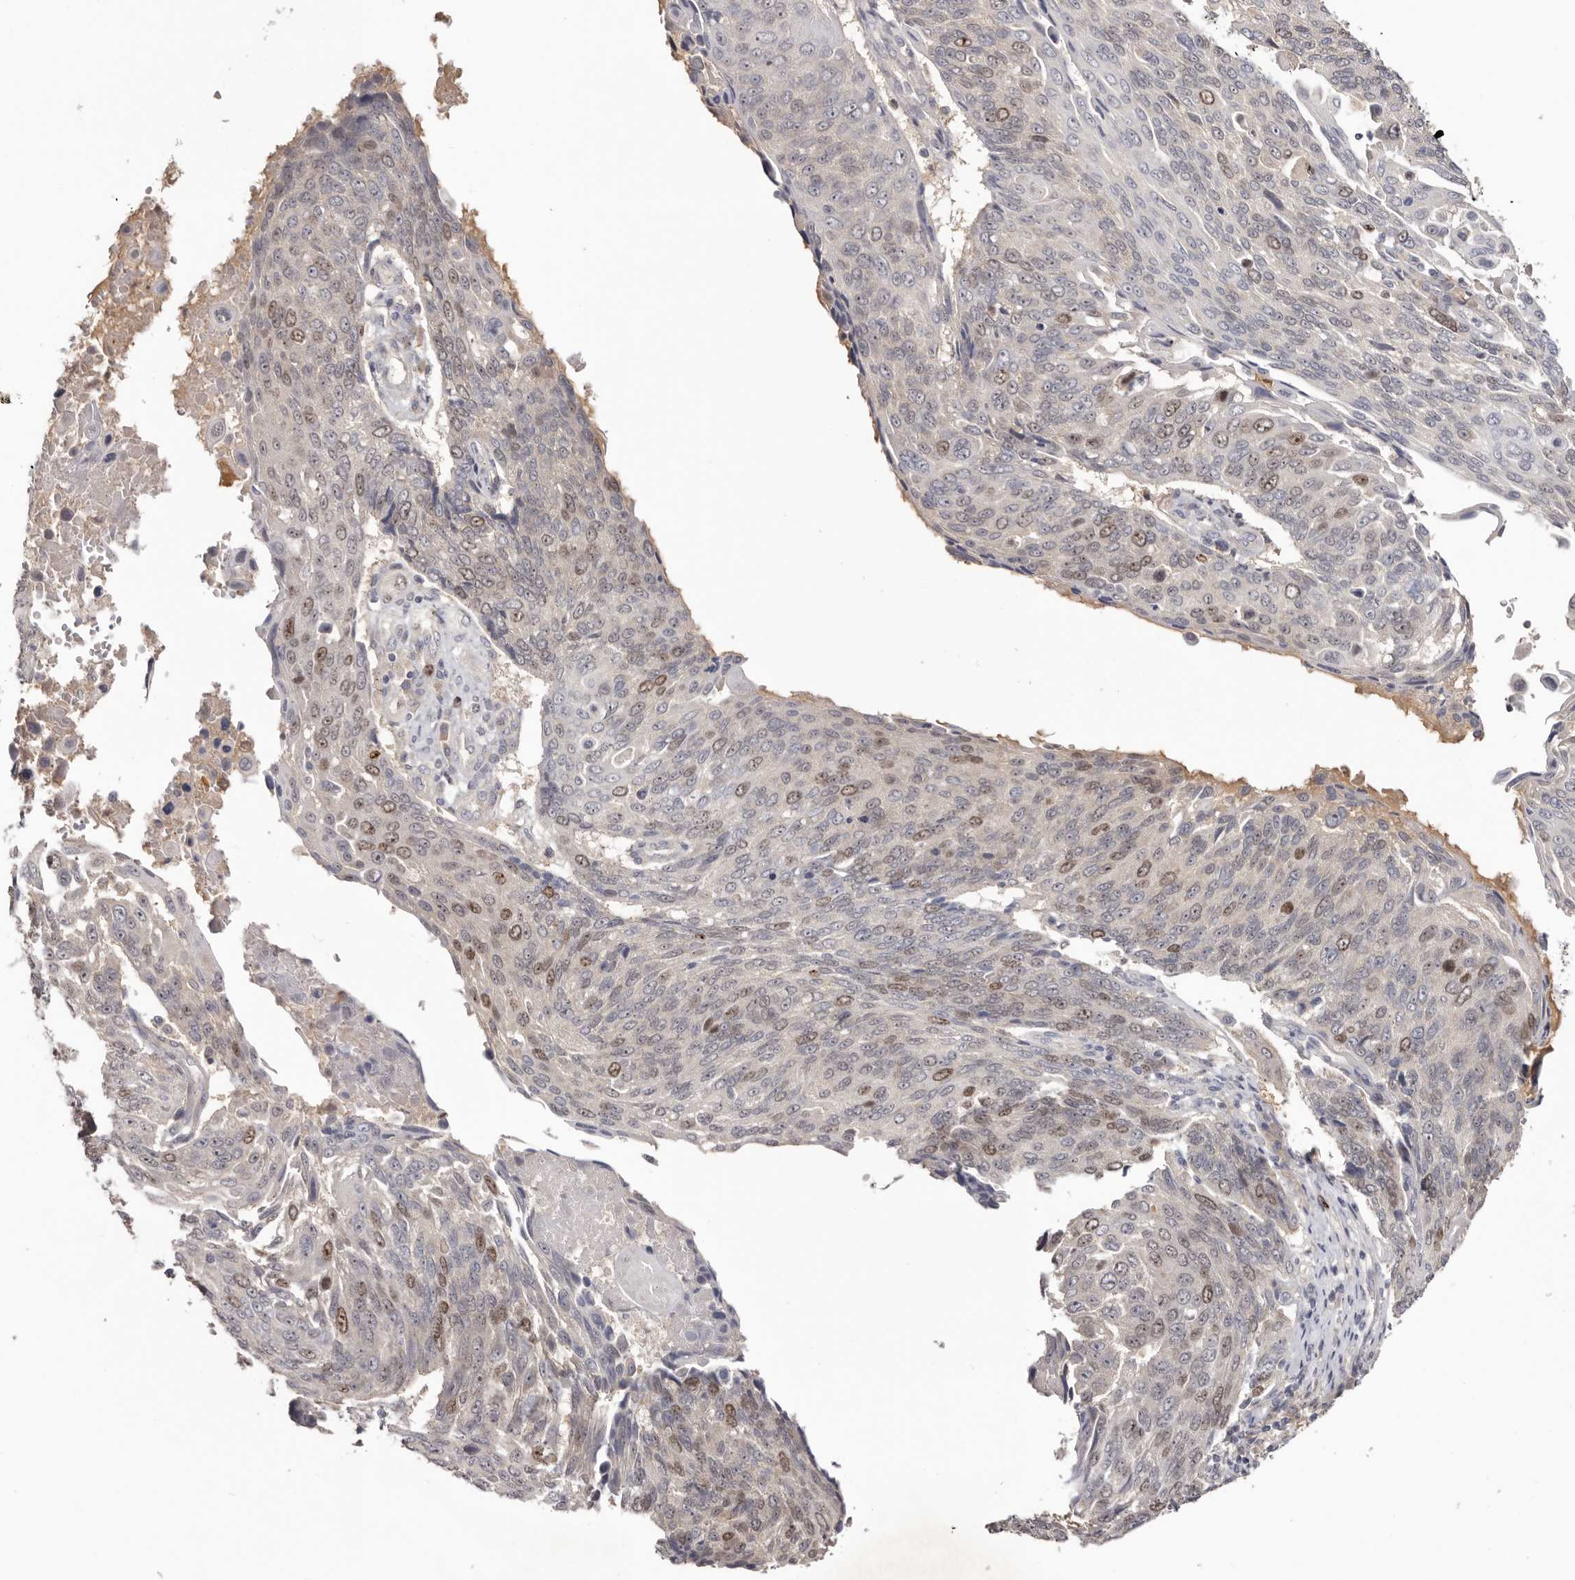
{"staining": {"intensity": "moderate", "quantity": "<25%", "location": "nuclear"}, "tissue": "lung cancer", "cell_type": "Tumor cells", "image_type": "cancer", "snomed": [{"axis": "morphology", "description": "Squamous cell carcinoma, NOS"}, {"axis": "topography", "description": "Lung"}], "caption": "A histopathology image of human lung cancer stained for a protein demonstrates moderate nuclear brown staining in tumor cells.", "gene": "CCDC190", "patient": {"sex": "male", "age": 66}}